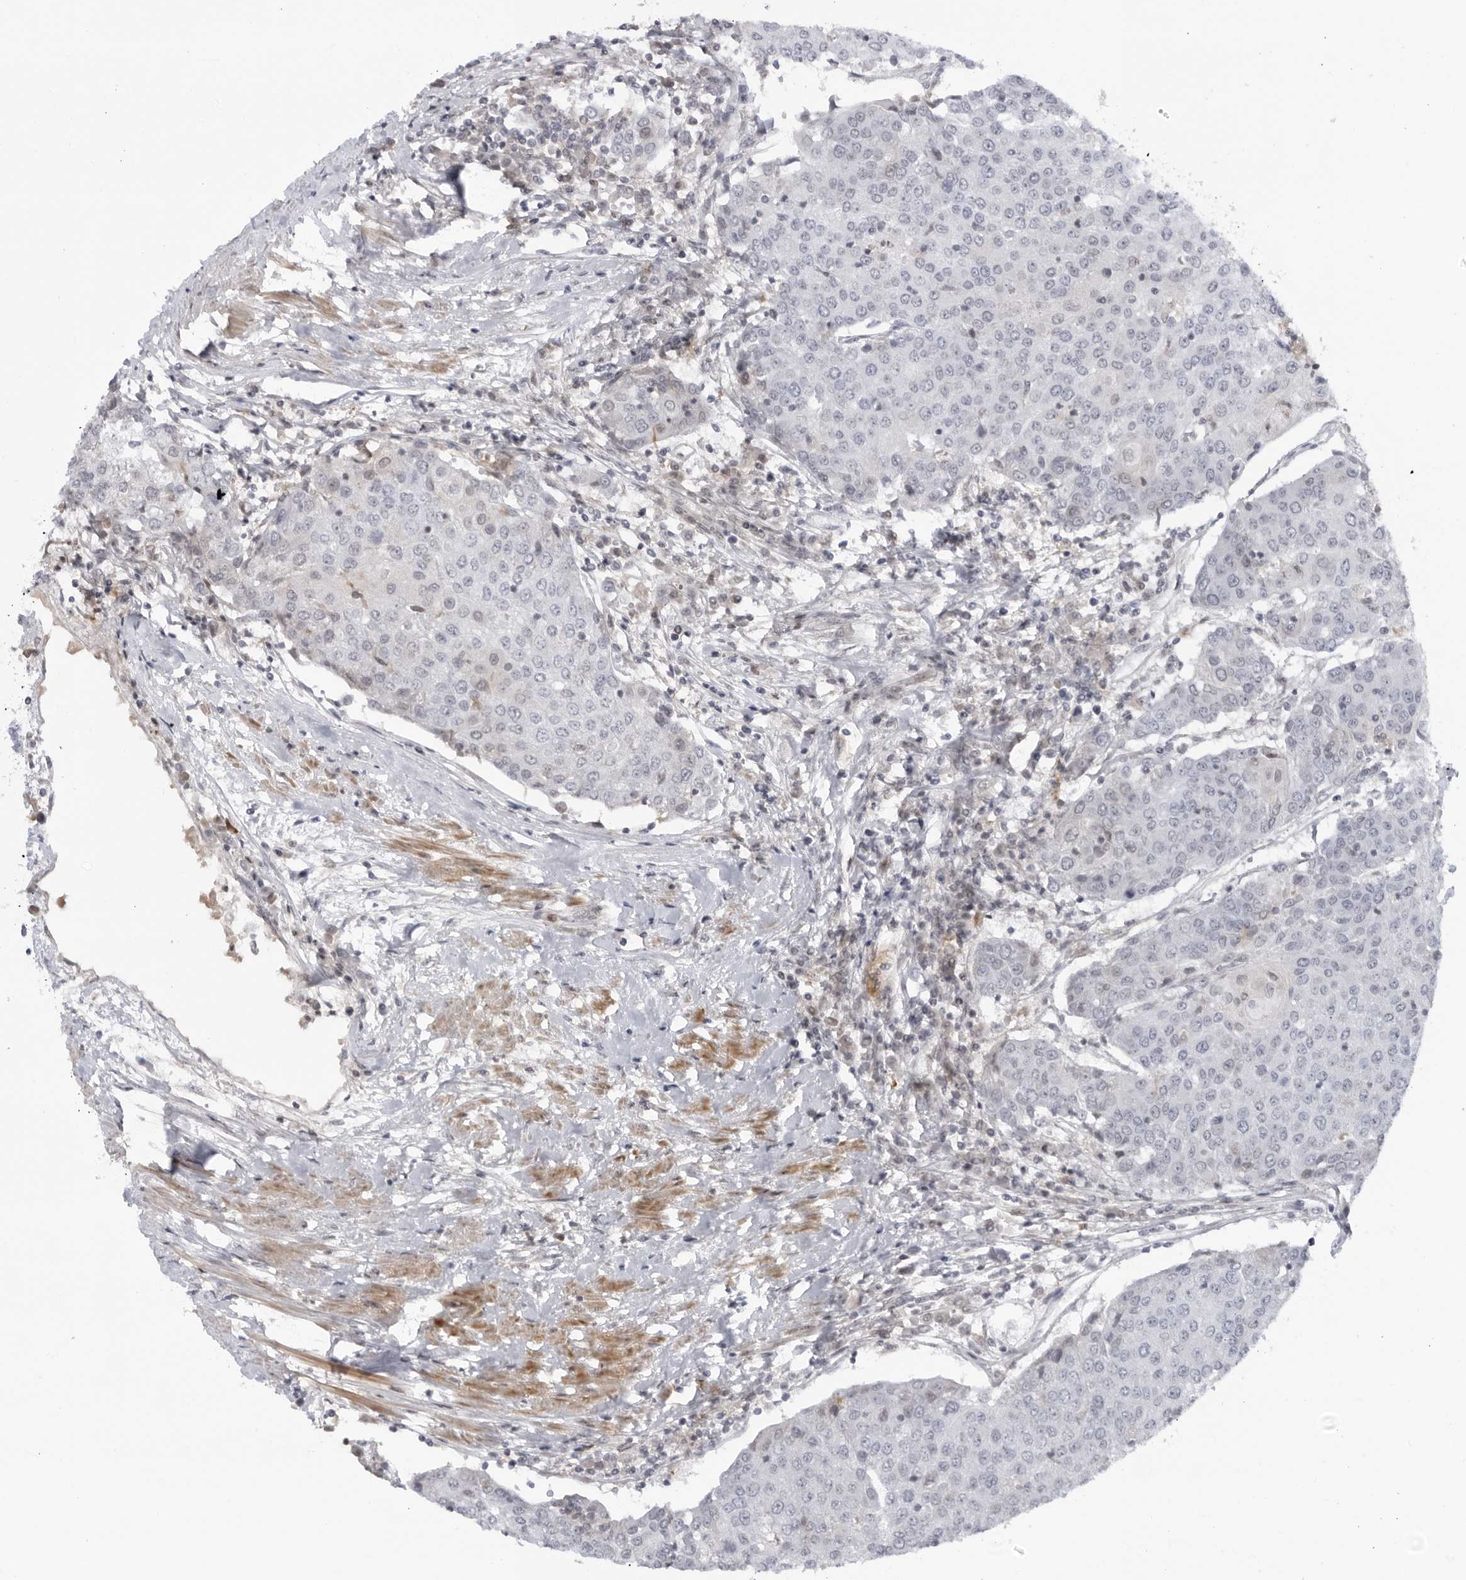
{"staining": {"intensity": "negative", "quantity": "none", "location": "none"}, "tissue": "urothelial cancer", "cell_type": "Tumor cells", "image_type": "cancer", "snomed": [{"axis": "morphology", "description": "Urothelial carcinoma, High grade"}, {"axis": "topography", "description": "Urinary bladder"}], "caption": "High power microscopy histopathology image of an immunohistochemistry micrograph of high-grade urothelial carcinoma, revealing no significant expression in tumor cells.", "gene": "DTL", "patient": {"sex": "female", "age": 85}}